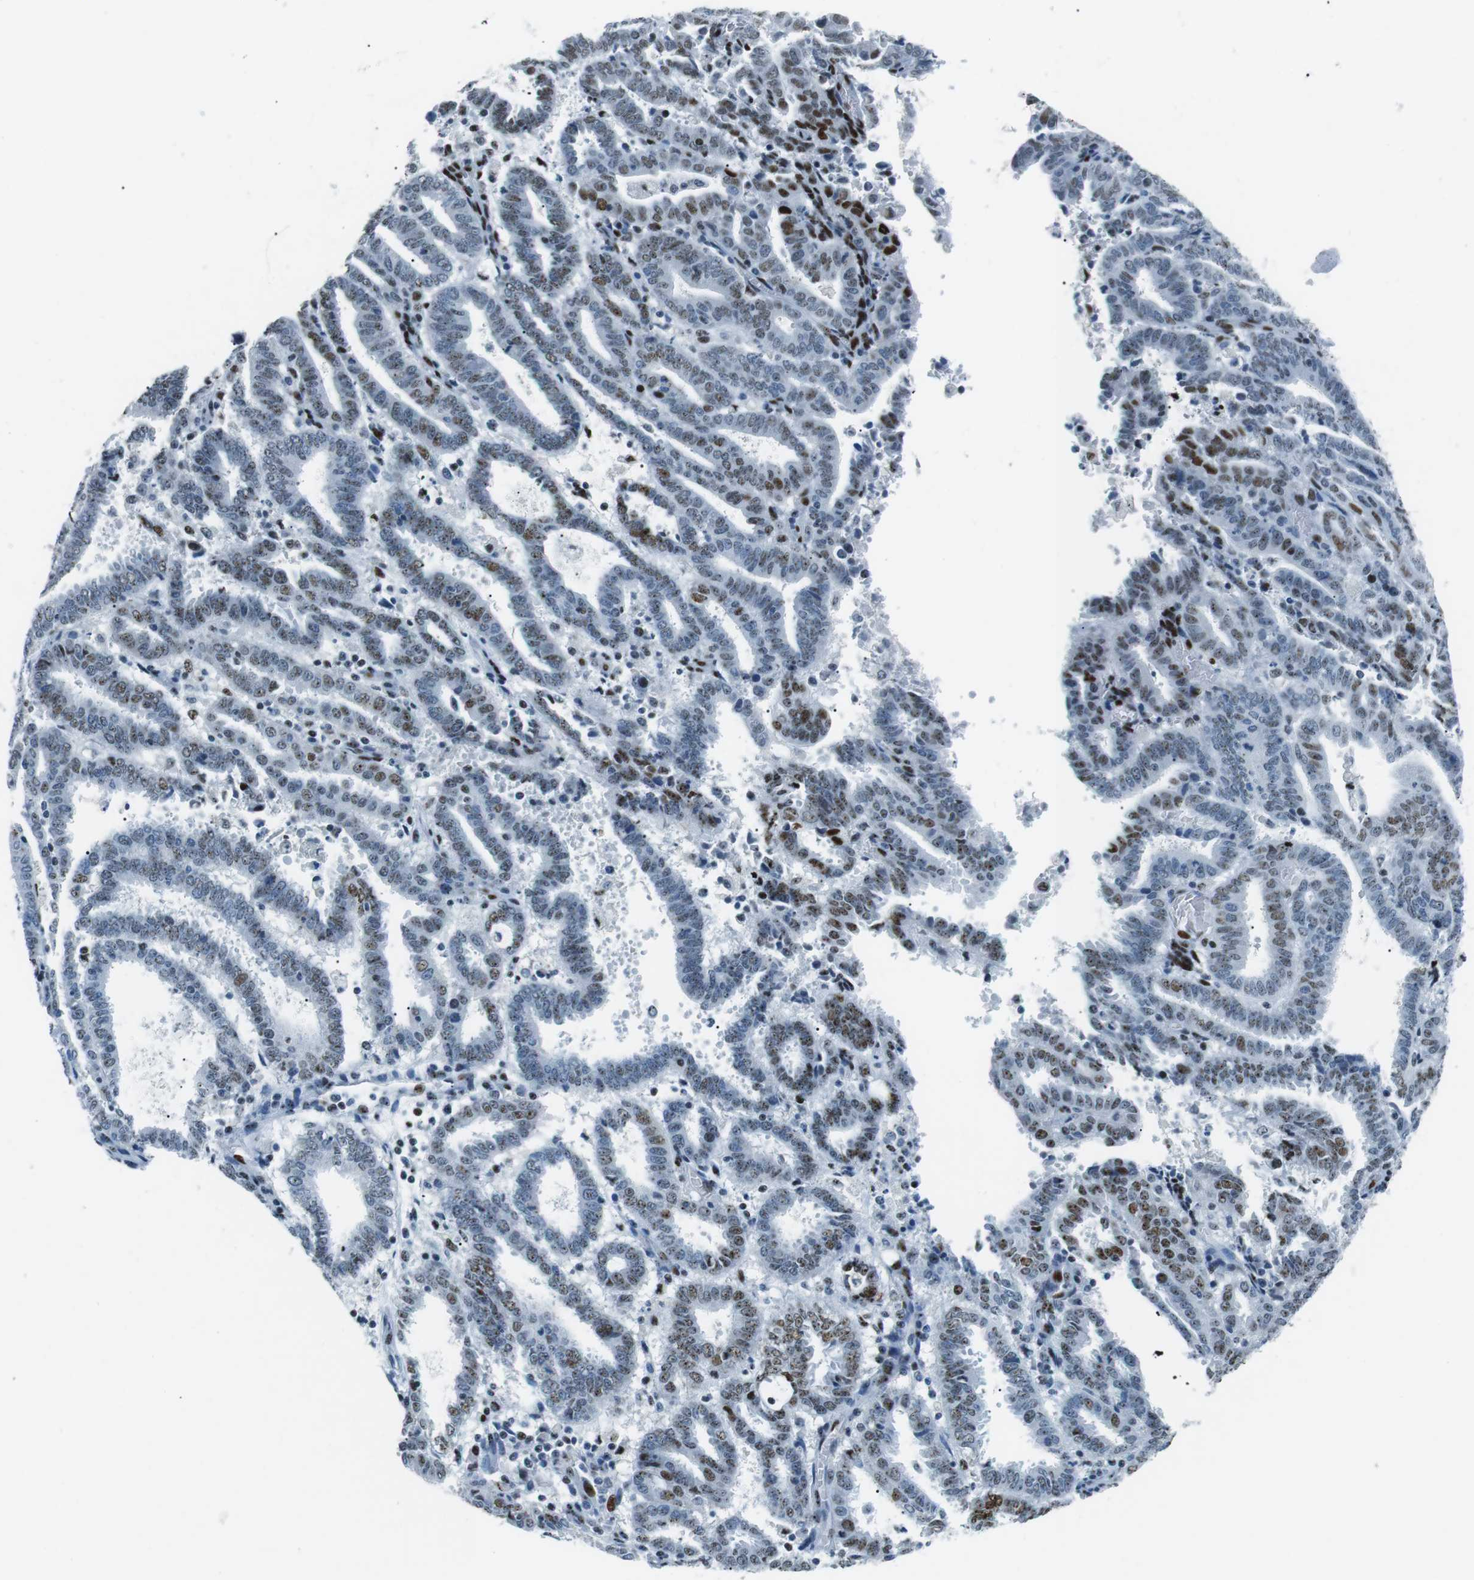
{"staining": {"intensity": "moderate", "quantity": "25%-75%", "location": "nuclear"}, "tissue": "endometrial cancer", "cell_type": "Tumor cells", "image_type": "cancer", "snomed": [{"axis": "morphology", "description": "Adenocarcinoma, NOS"}, {"axis": "topography", "description": "Uterus"}], "caption": "Protein analysis of endometrial adenocarcinoma tissue demonstrates moderate nuclear staining in approximately 25%-75% of tumor cells. Nuclei are stained in blue.", "gene": "PML", "patient": {"sex": "female", "age": 83}}